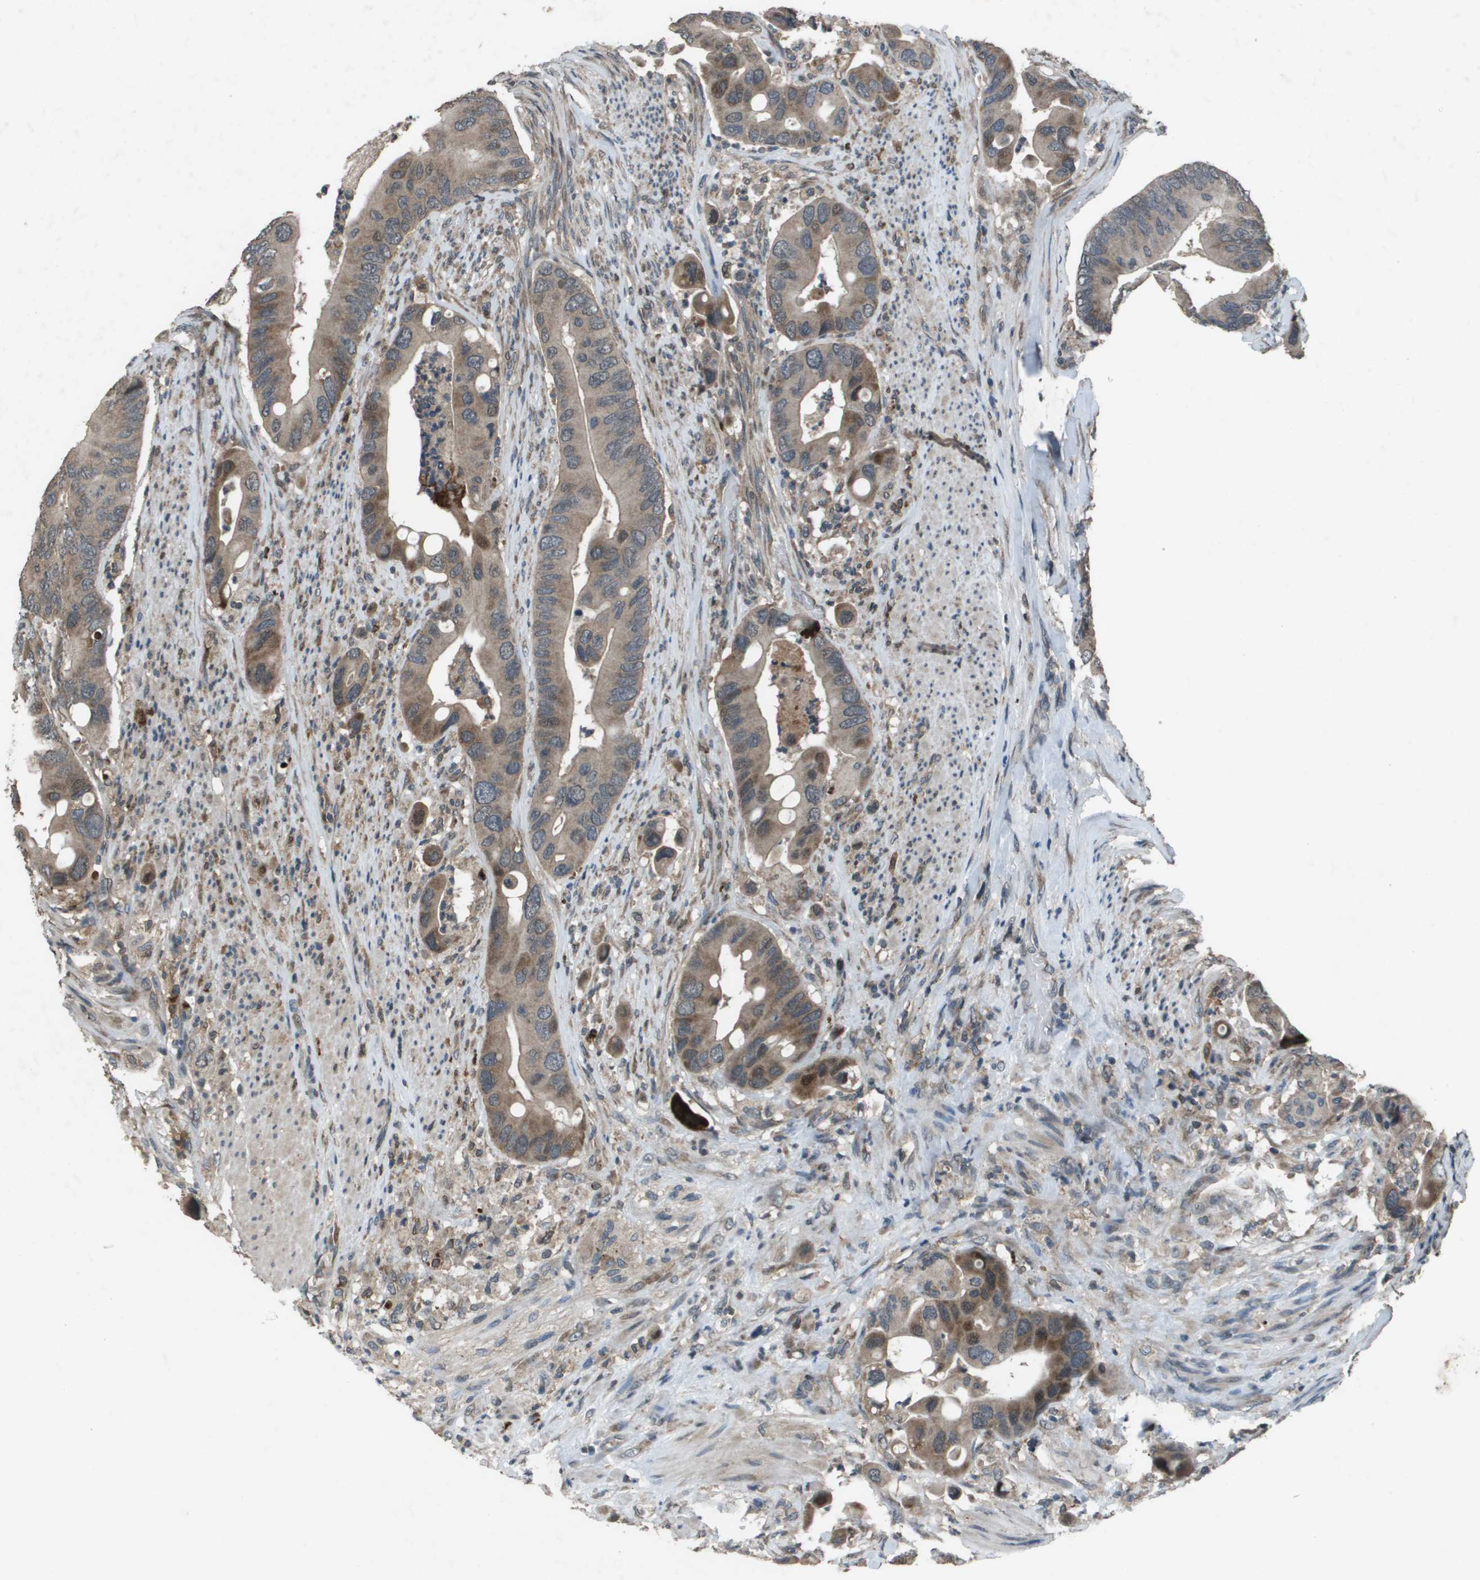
{"staining": {"intensity": "weak", "quantity": ">75%", "location": "cytoplasmic/membranous"}, "tissue": "colorectal cancer", "cell_type": "Tumor cells", "image_type": "cancer", "snomed": [{"axis": "morphology", "description": "Adenocarcinoma, NOS"}, {"axis": "topography", "description": "Rectum"}], "caption": "Colorectal cancer stained with IHC exhibits weak cytoplasmic/membranous positivity in about >75% of tumor cells.", "gene": "GOSR2", "patient": {"sex": "female", "age": 57}}